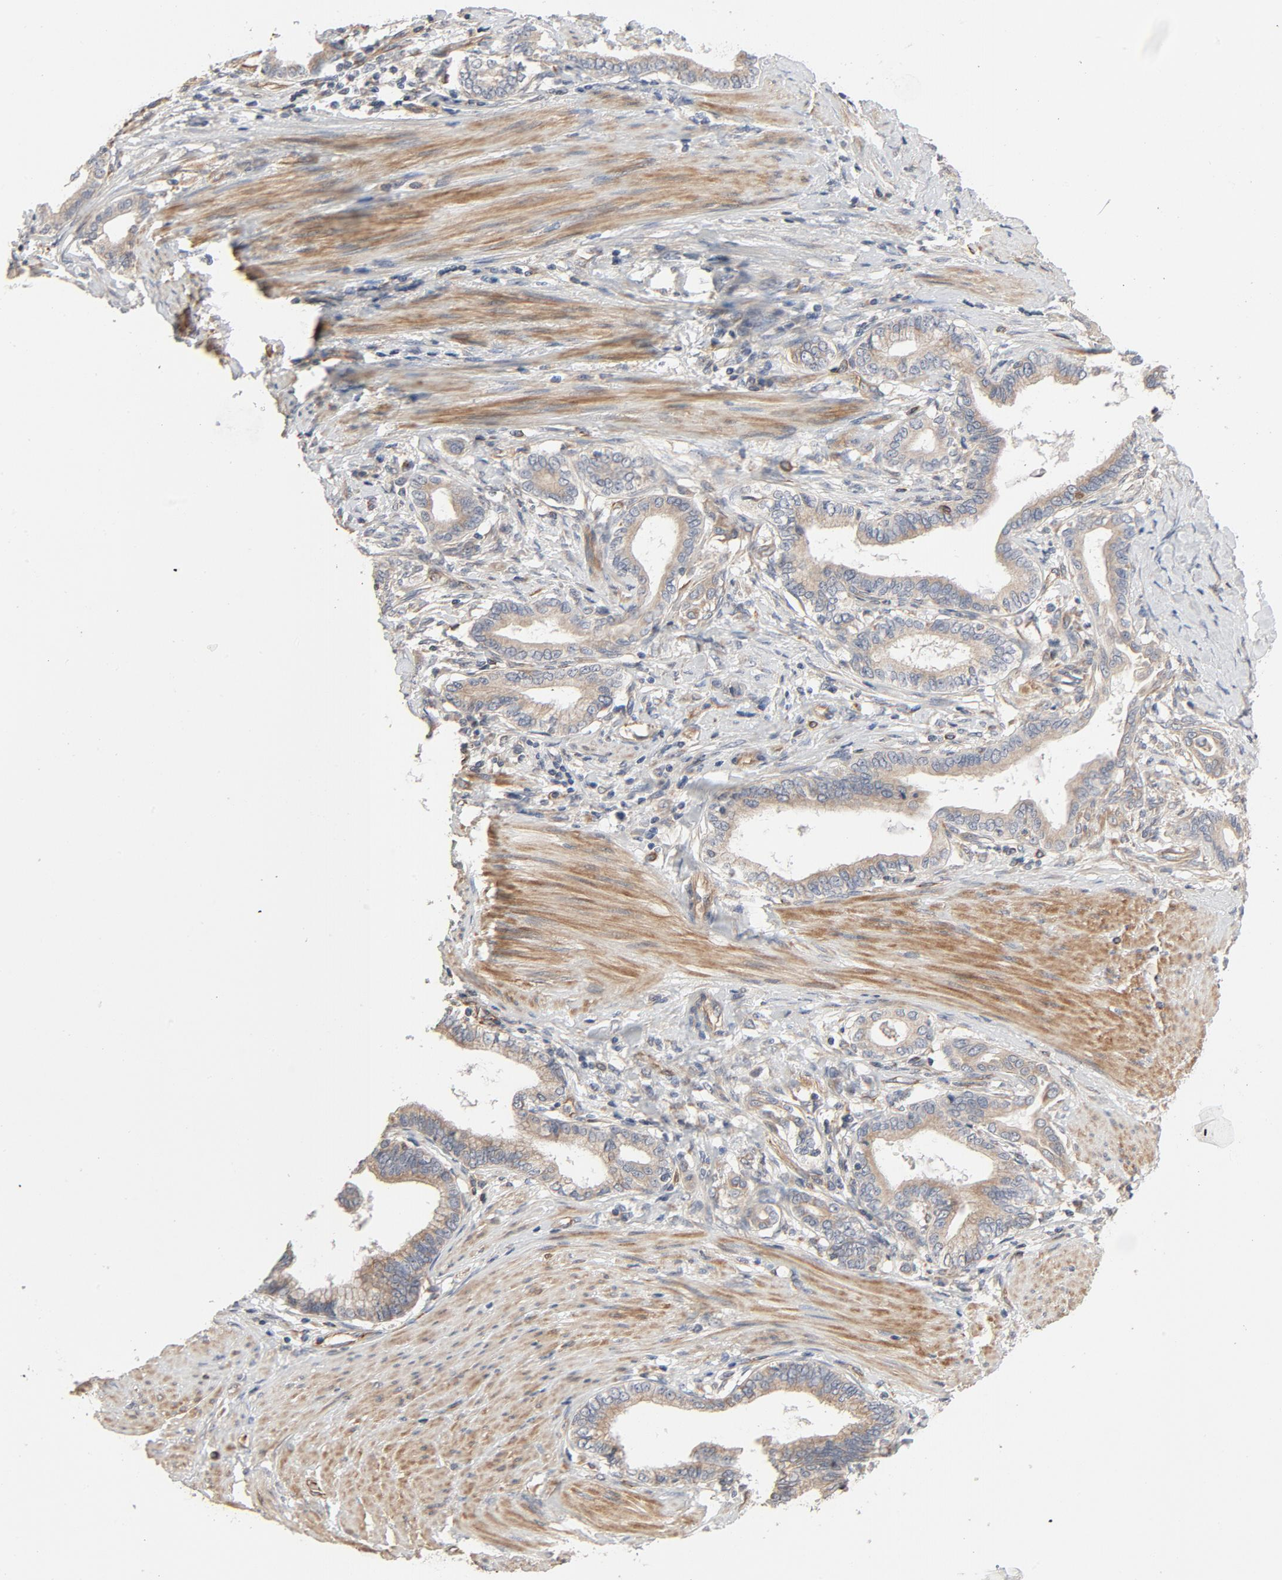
{"staining": {"intensity": "moderate", "quantity": ">75%", "location": "cytoplasmic/membranous"}, "tissue": "pancreatic cancer", "cell_type": "Tumor cells", "image_type": "cancer", "snomed": [{"axis": "morphology", "description": "Adenocarcinoma, NOS"}, {"axis": "topography", "description": "Pancreas"}], "caption": "Human pancreatic adenocarcinoma stained with a brown dye displays moderate cytoplasmic/membranous positive positivity in about >75% of tumor cells.", "gene": "TRIOBP", "patient": {"sex": "female", "age": 64}}